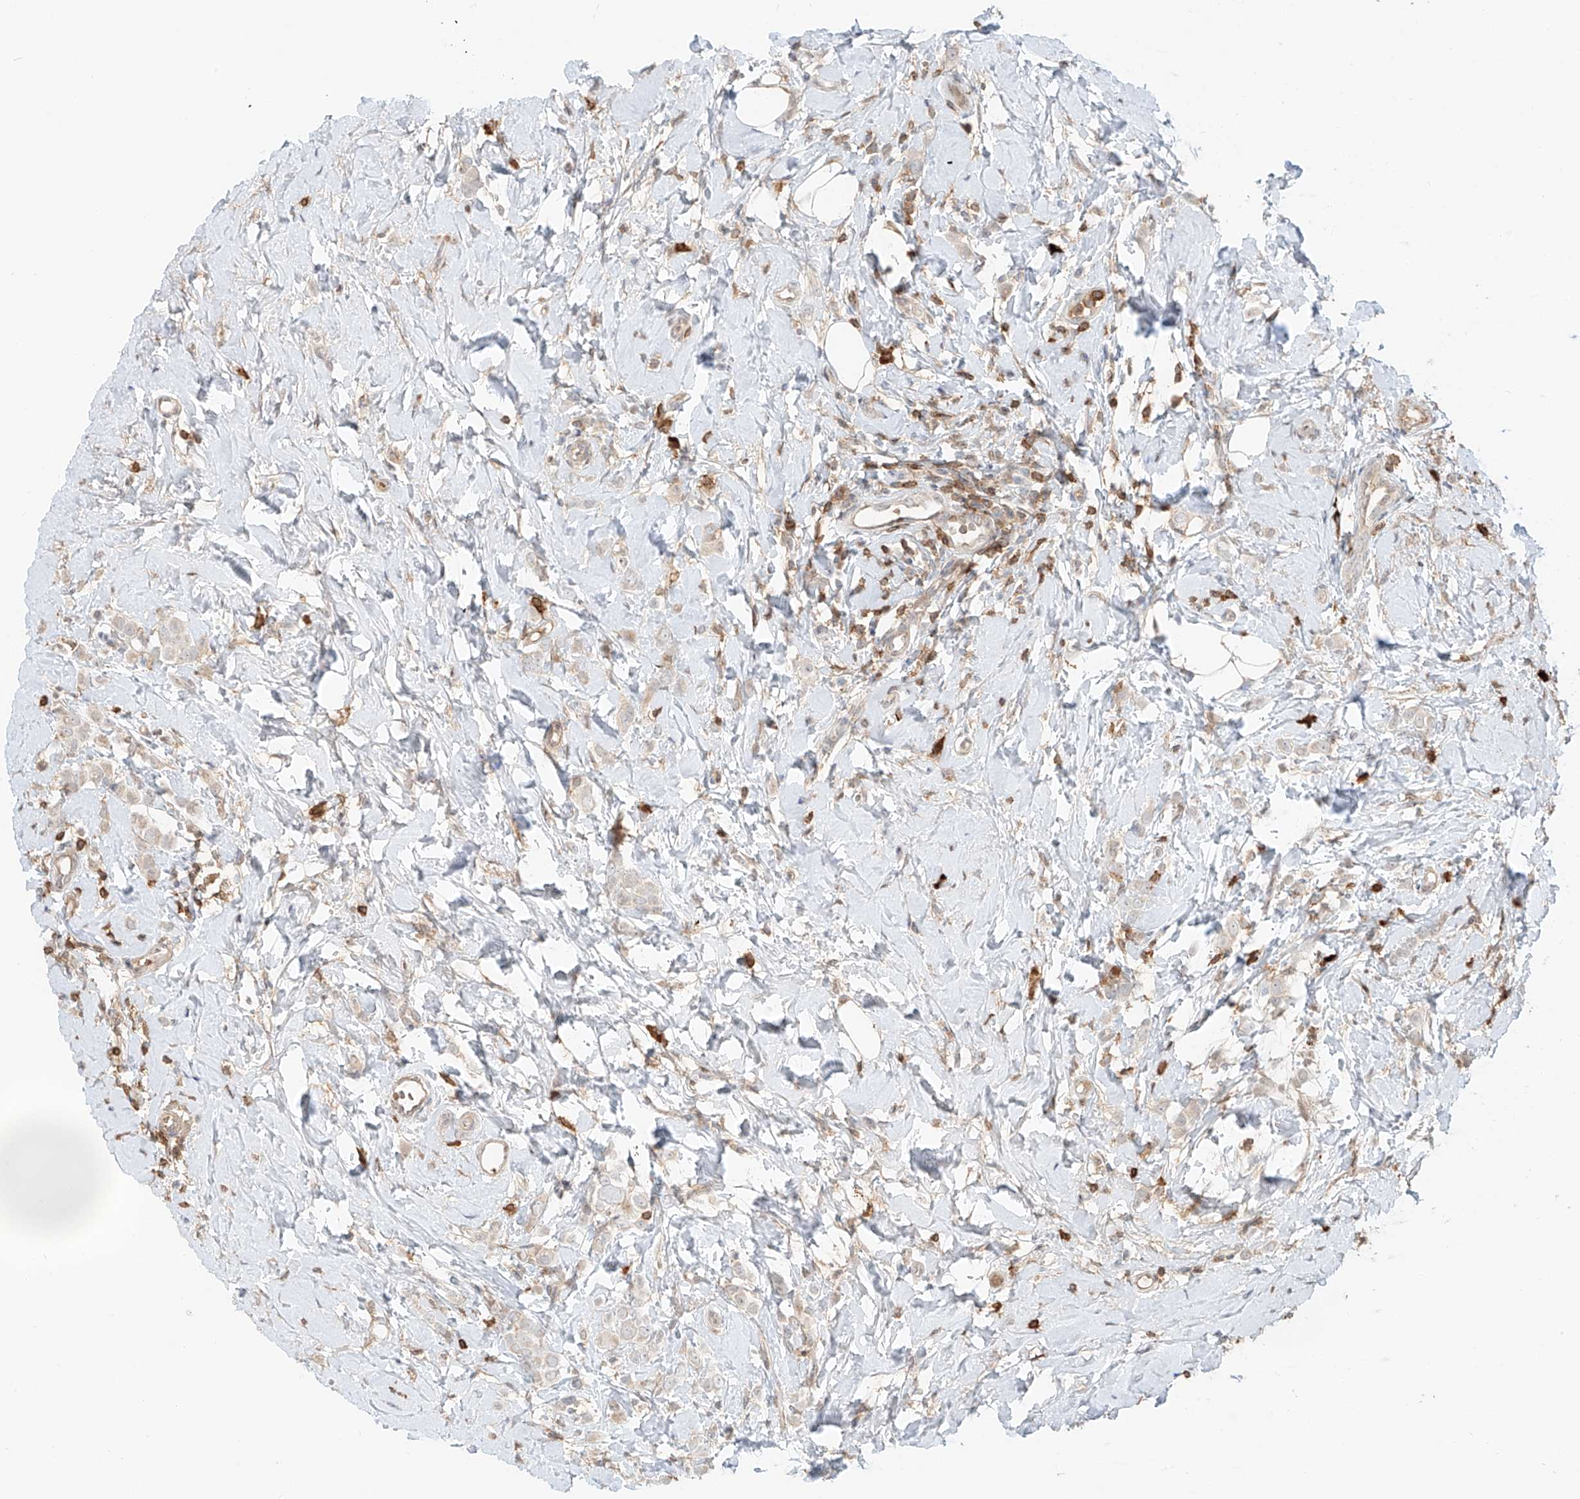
{"staining": {"intensity": "negative", "quantity": "none", "location": "none"}, "tissue": "breast cancer", "cell_type": "Tumor cells", "image_type": "cancer", "snomed": [{"axis": "morphology", "description": "Lobular carcinoma"}, {"axis": "topography", "description": "Breast"}], "caption": "The immunohistochemistry (IHC) histopathology image has no significant expression in tumor cells of breast lobular carcinoma tissue.", "gene": "CEP162", "patient": {"sex": "female", "age": 47}}